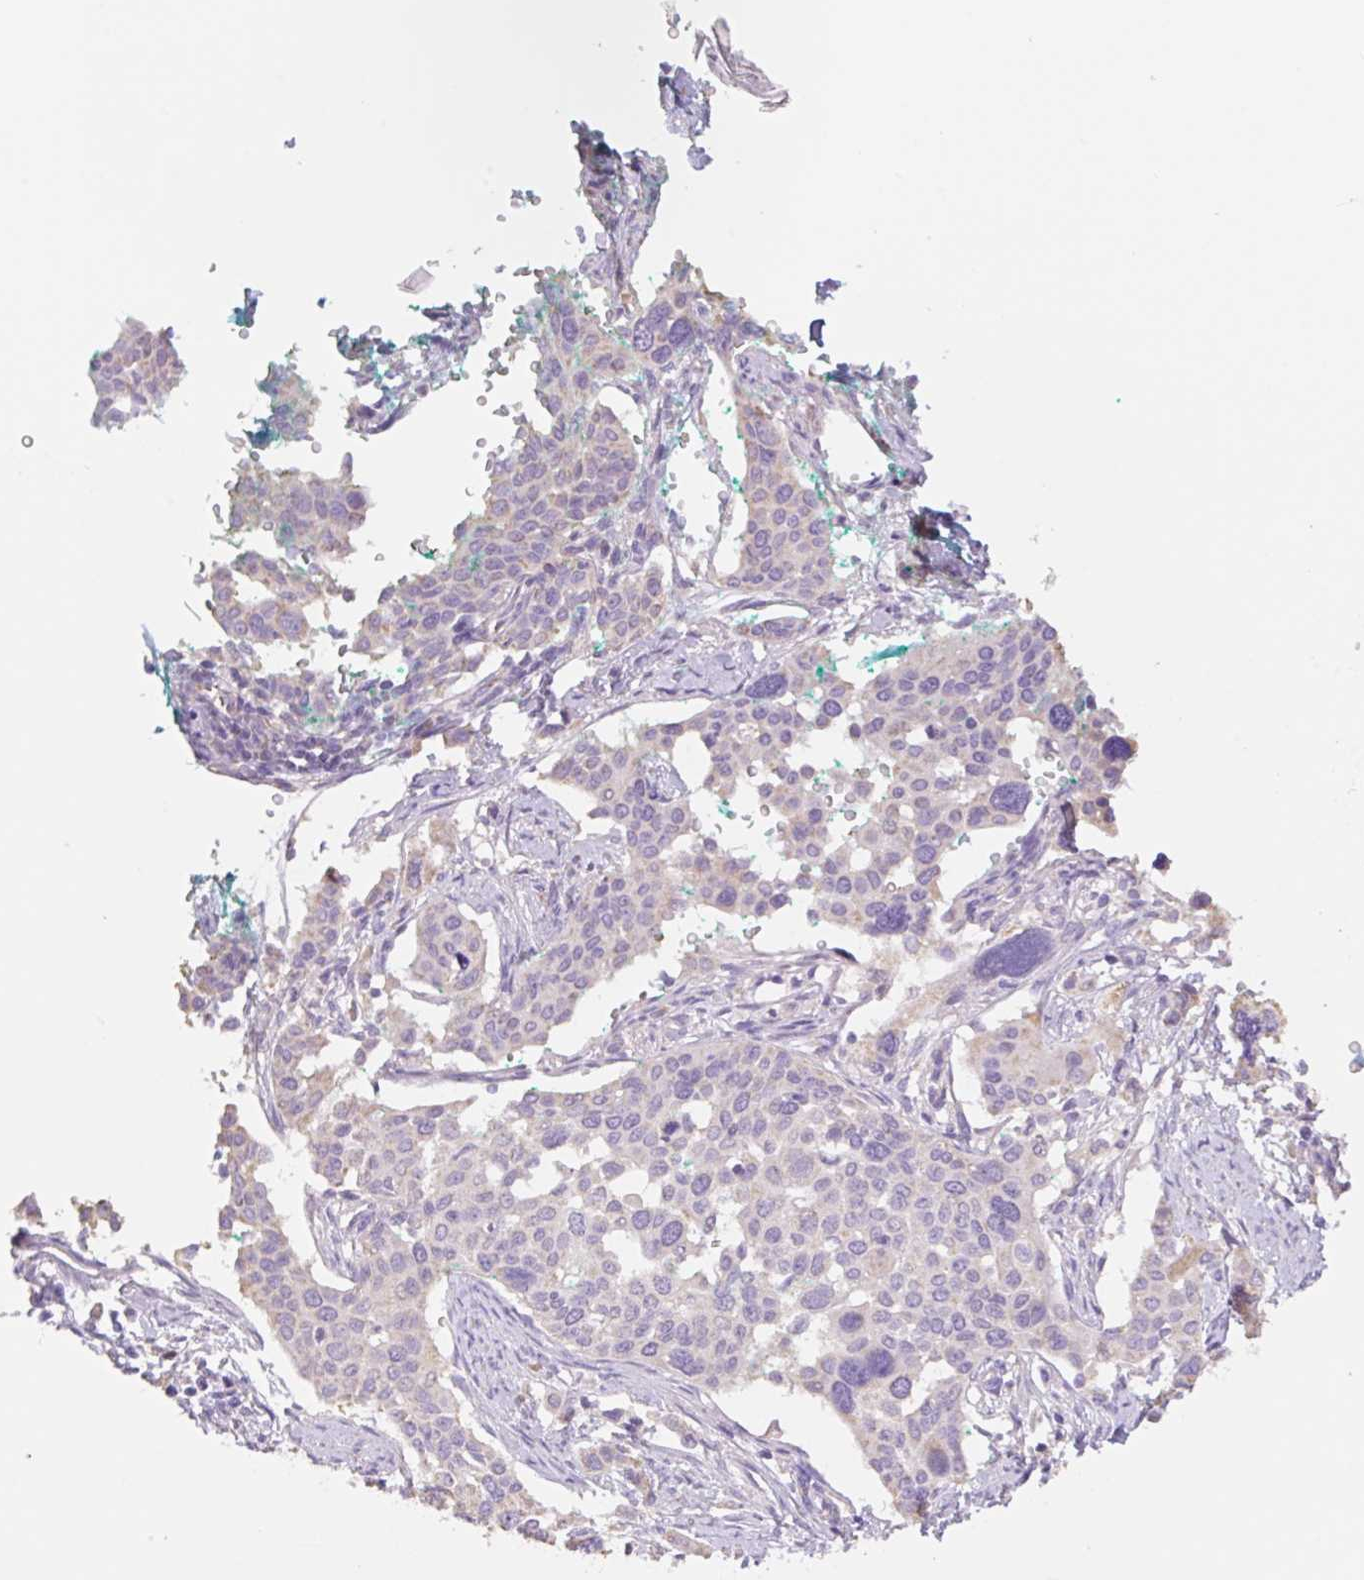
{"staining": {"intensity": "negative", "quantity": "none", "location": "none"}, "tissue": "cervical cancer", "cell_type": "Tumor cells", "image_type": "cancer", "snomed": [{"axis": "morphology", "description": "Squamous cell carcinoma, NOS"}, {"axis": "topography", "description": "Cervix"}], "caption": "Tumor cells are negative for protein expression in human squamous cell carcinoma (cervical).", "gene": "COPZ2", "patient": {"sex": "female", "age": 44}}